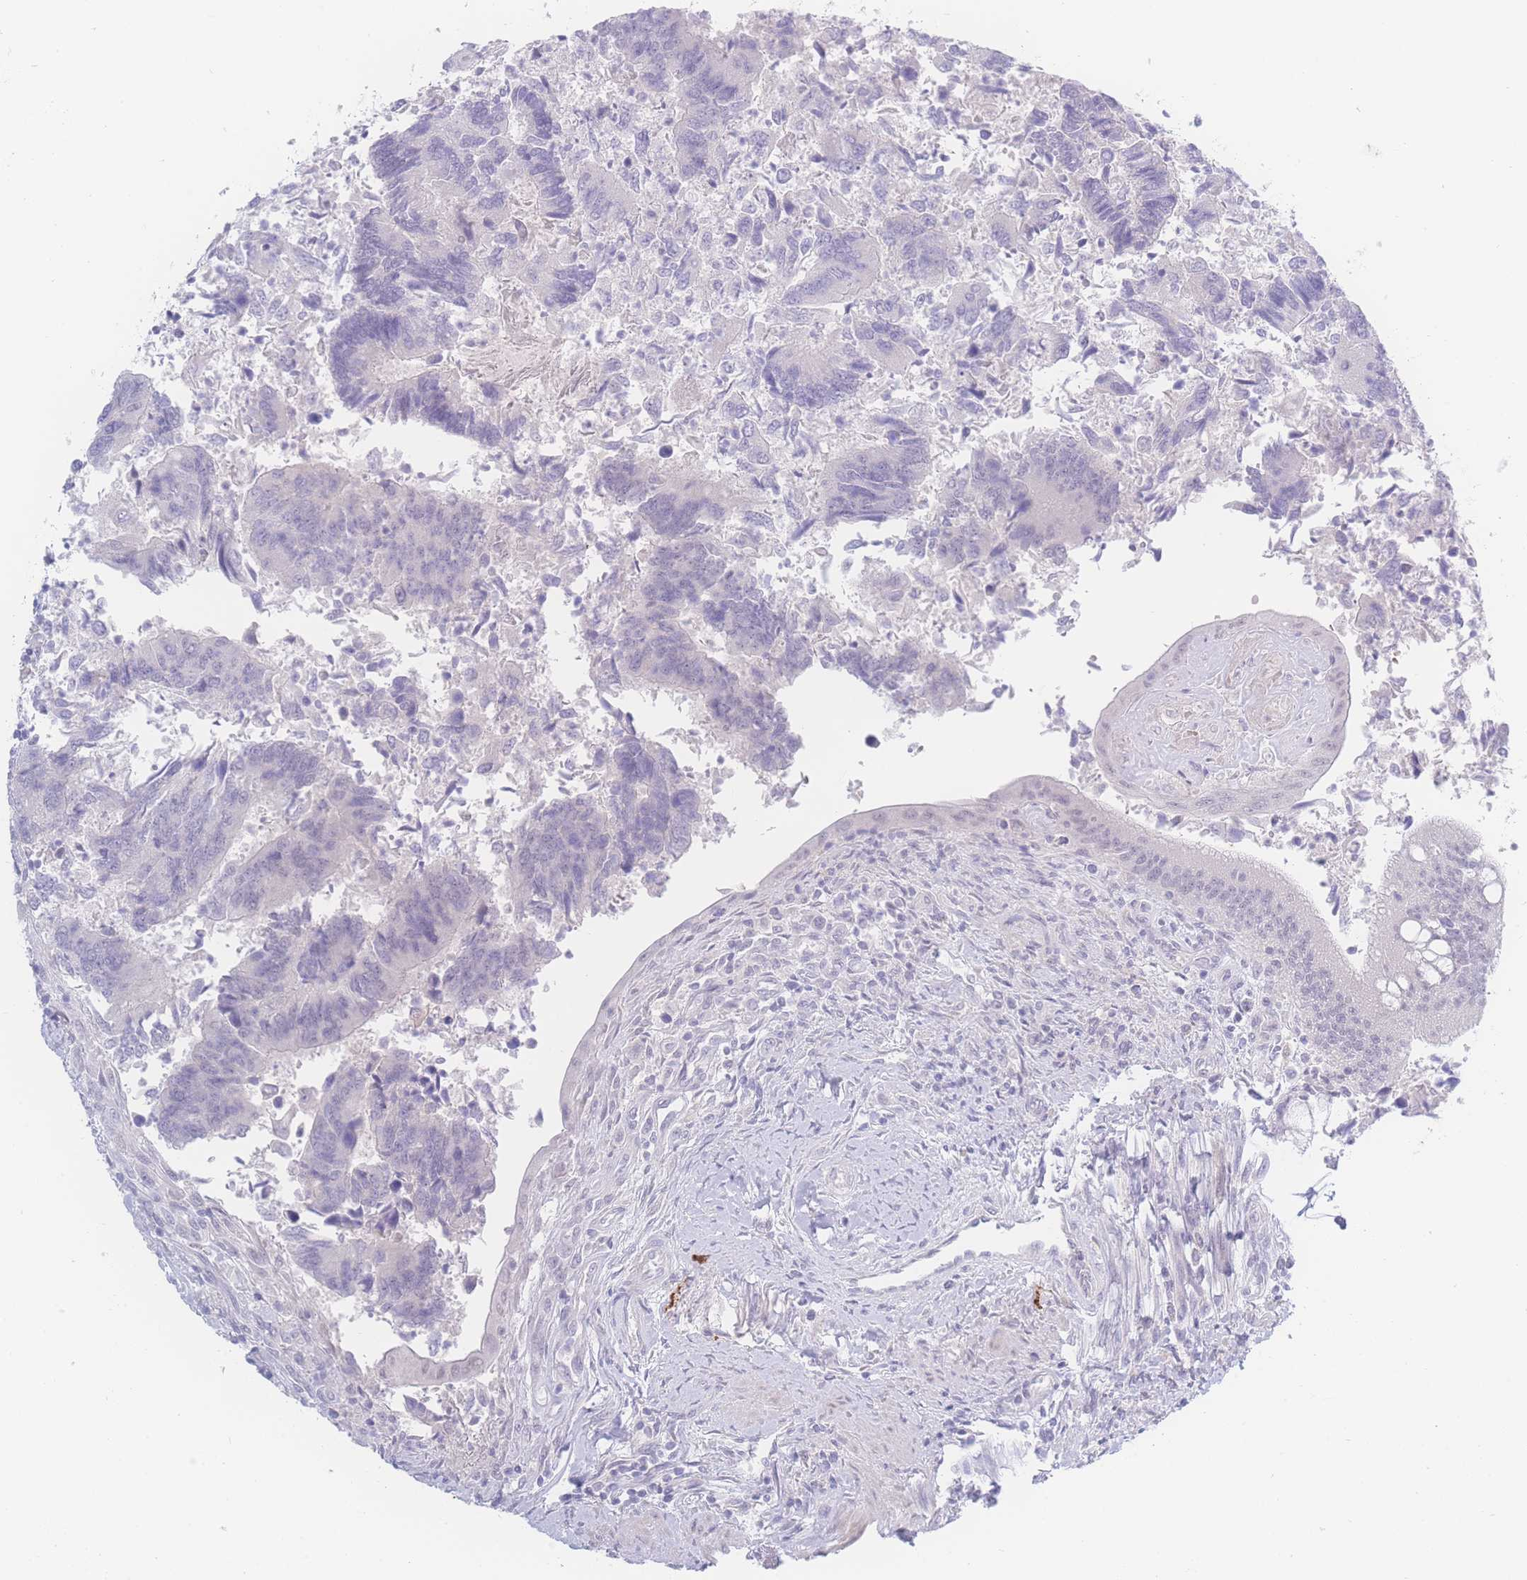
{"staining": {"intensity": "negative", "quantity": "none", "location": "none"}, "tissue": "colorectal cancer", "cell_type": "Tumor cells", "image_type": "cancer", "snomed": [{"axis": "morphology", "description": "Adenocarcinoma, NOS"}, {"axis": "topography", "description": "Colon"}], "caption": "High power microscopy micrograph of an IHC histopathology image of adenocarcinoma (colorectal), revealing no significant positivity in tumor cells.", "gene": "PRSS22", "patient": {"sex": "female", "age": 67}}